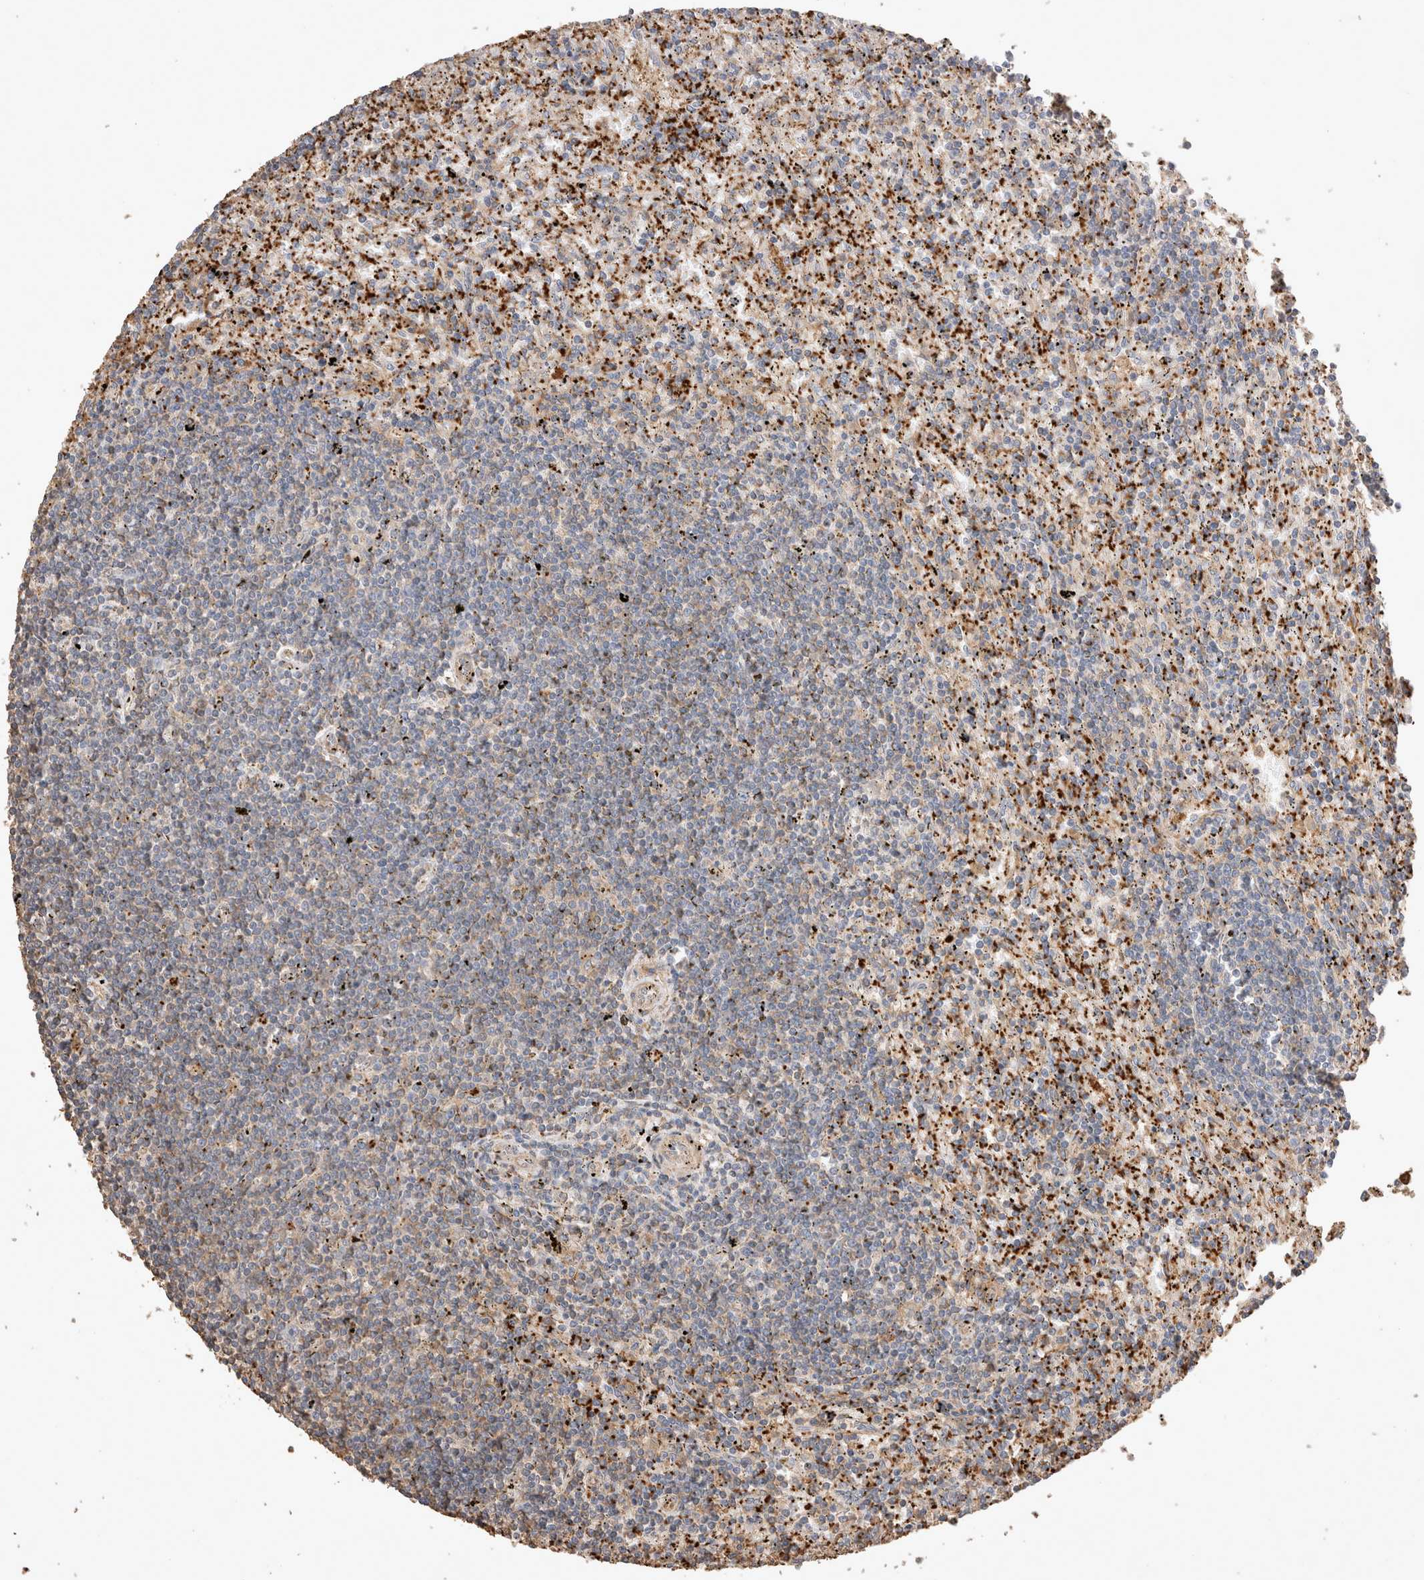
{"staining": {"intensity": "negative", "quantity": "none", "location": "none"}, "tissue": "lymphoma", "cell_type": "Tumor cells", "image_type": "cancer", "snomed": [{"axis": "morphology", "description": "Malignant lymphoma, non-Hodgkin's type, Low grade"}, {"axis": "topography", "description": "Spleen"}], "caption": "This is an IHC photomicrograph of human low-grade malignant lymphoma, non-Hodgkin's type. There is no expression in tumor cells.", "gene": "SNX31", "patient": {"sex": "male", "age": 76}}